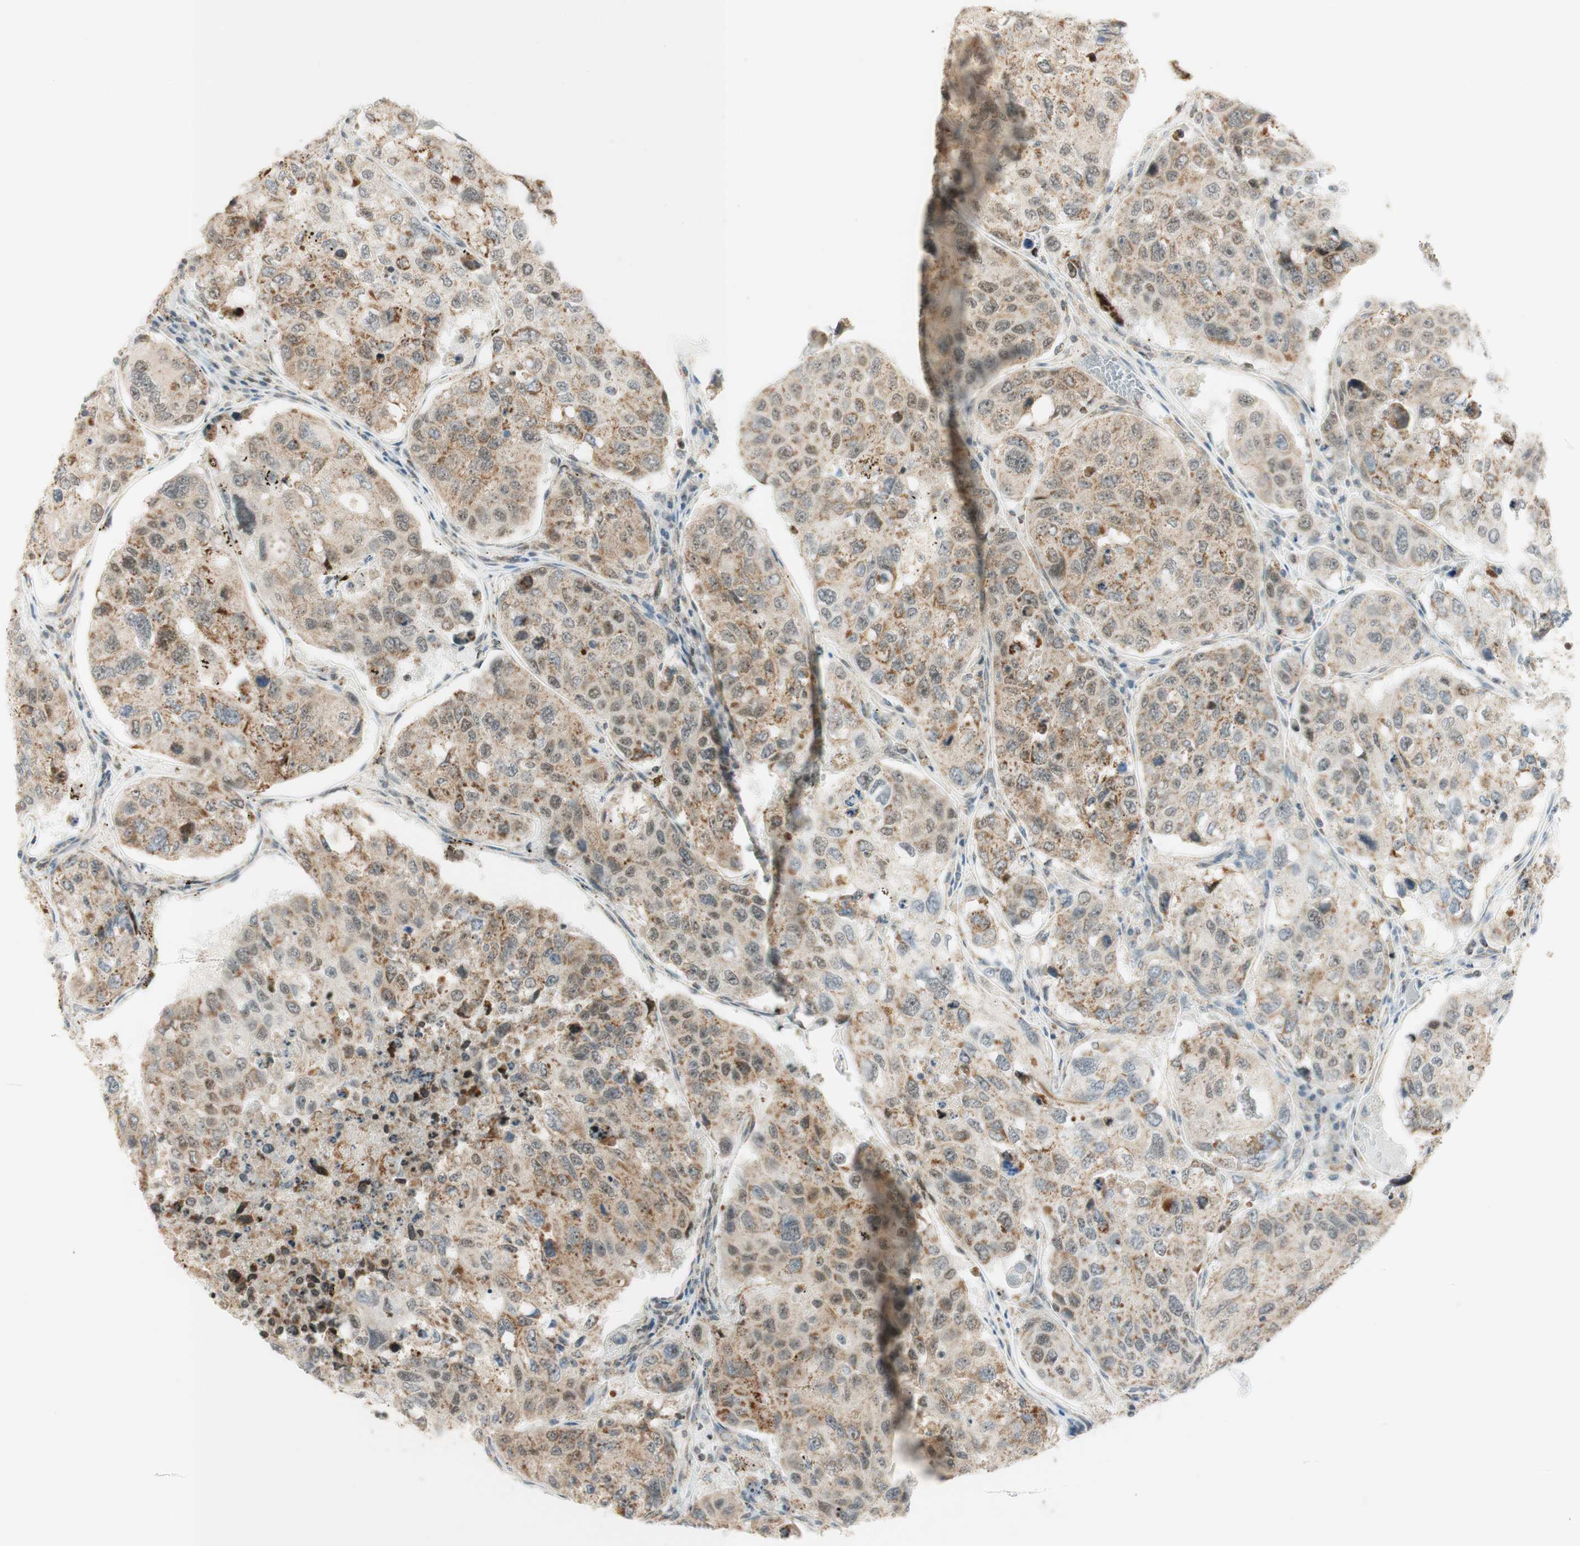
{"staining": {"intensity": "weak", "quantity": ">75%", "location": "cytoplasmic/membranous"}, "tissue": "urothelial cancer", "cell_type": "Tumor cells", "image_type": "cancer", "snomed": [{"axis": "morphology", "description": "Urothelial carcinoma, High grade"}, {"axis": "topography", "description": "Lymph node"}, {"axis": "topography", "description": "Urinary bladder"}], "caption": "Weak cytoplasmic/membranous staining for a protein is identified in approximately >75% of tumor cells of high-grade urothelial carcinoma using IHC.", "gene": "ZNF782", "patient": {"sex": "male", "age": 51}}